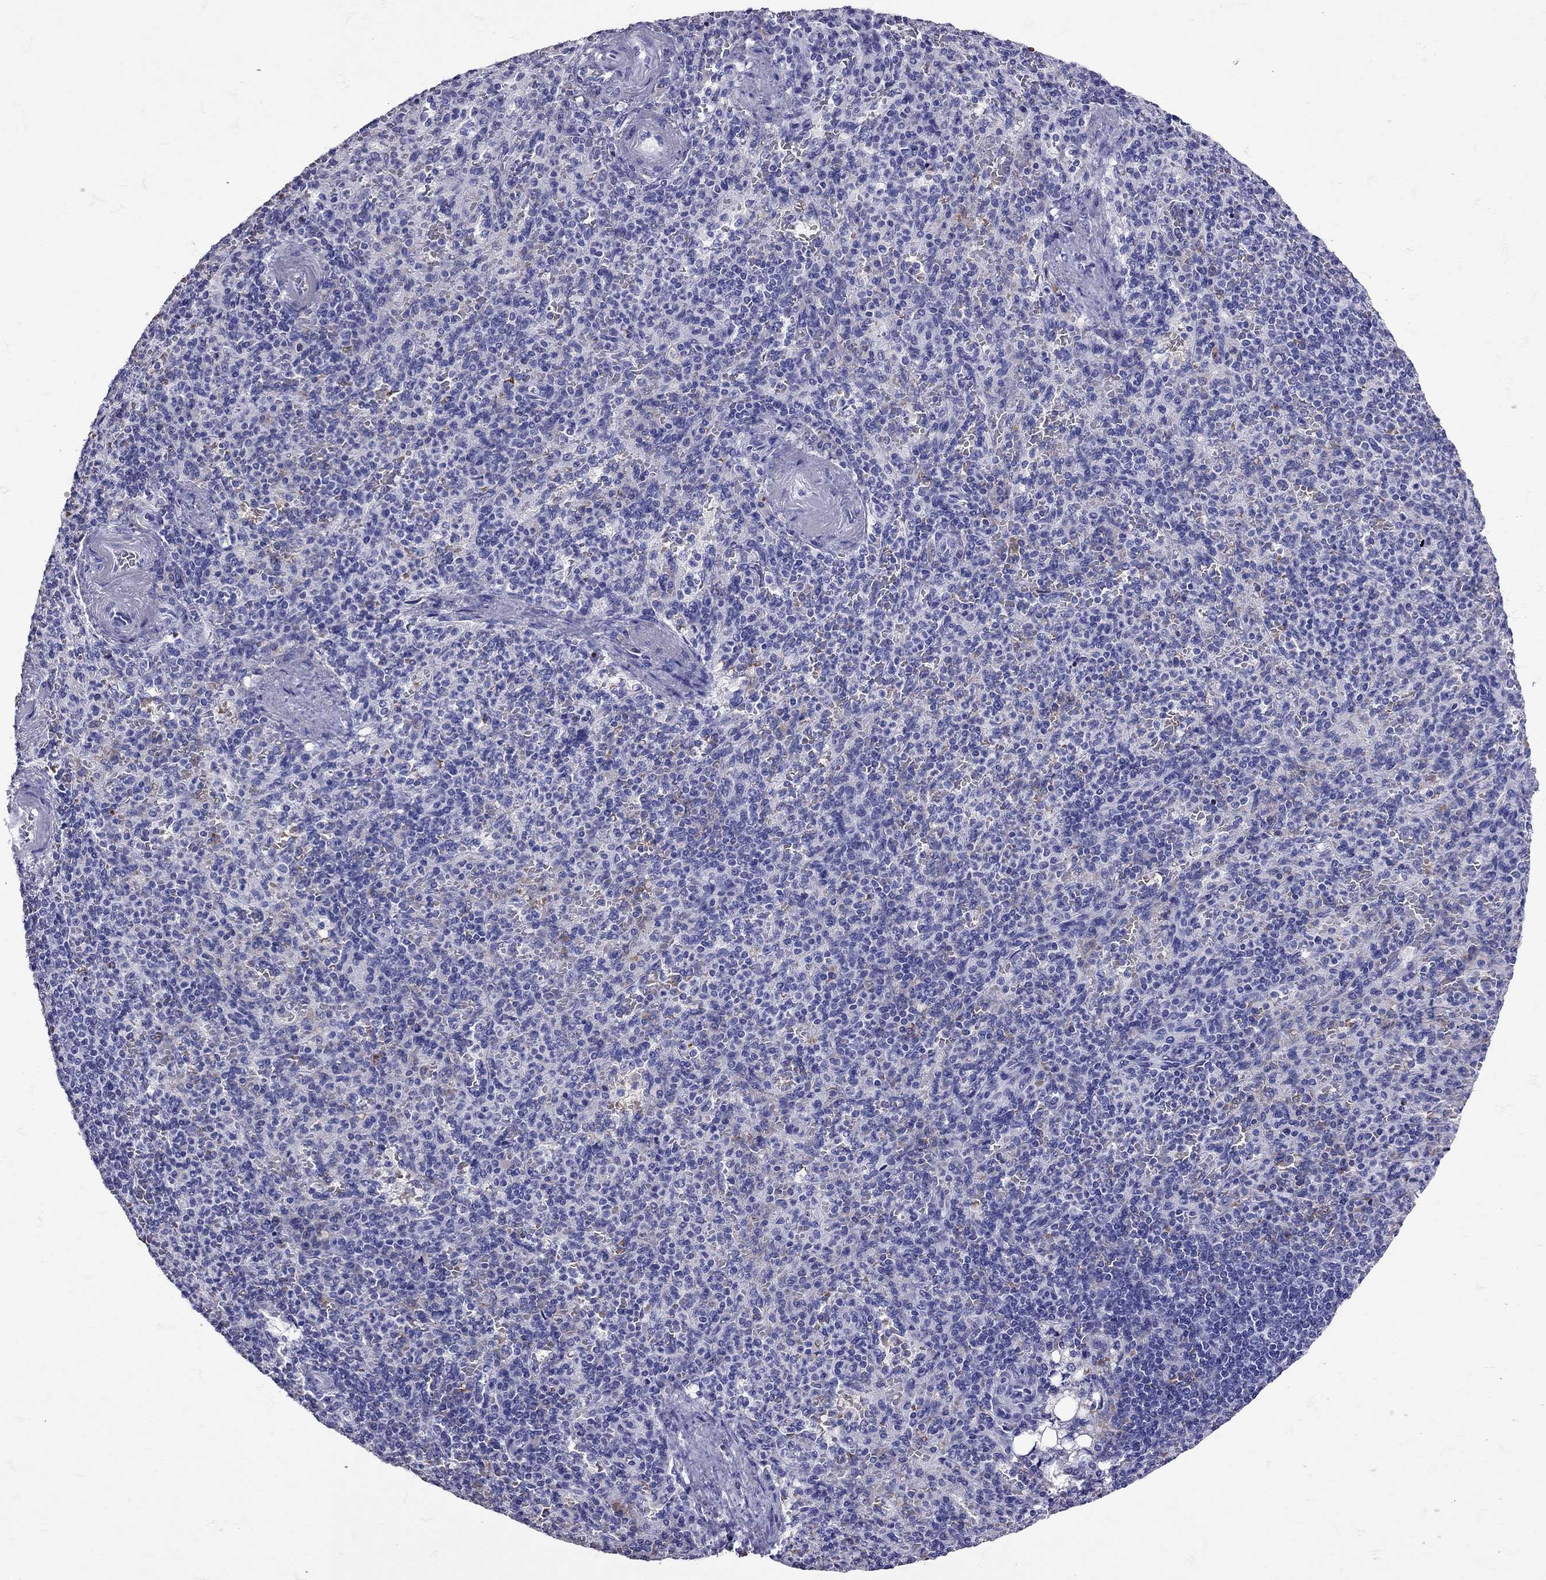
{"staining": {"intensity": "negative", "quantity": "none", "location": "none"}, "tissue": "spleen", "cell_type": "Cells in red pulp", "image_type": "normal", "snomed": [{"axis": "morphology", "description": "Normal tissue, NOS"}, {"axis": "topography", "description": "Spleen"}], "caption": "The IHC histopathology image has no significant staining in cells in red pulp of spleen. (Stains: DAB (3,3'-diaminobenzidine) immunohistochemistry with hematoxylin counter stain, Microscopy: brightfield microscopy at high magnification).", "gene": "TBR1", "patient": {"sex": "female", "age": 74}}